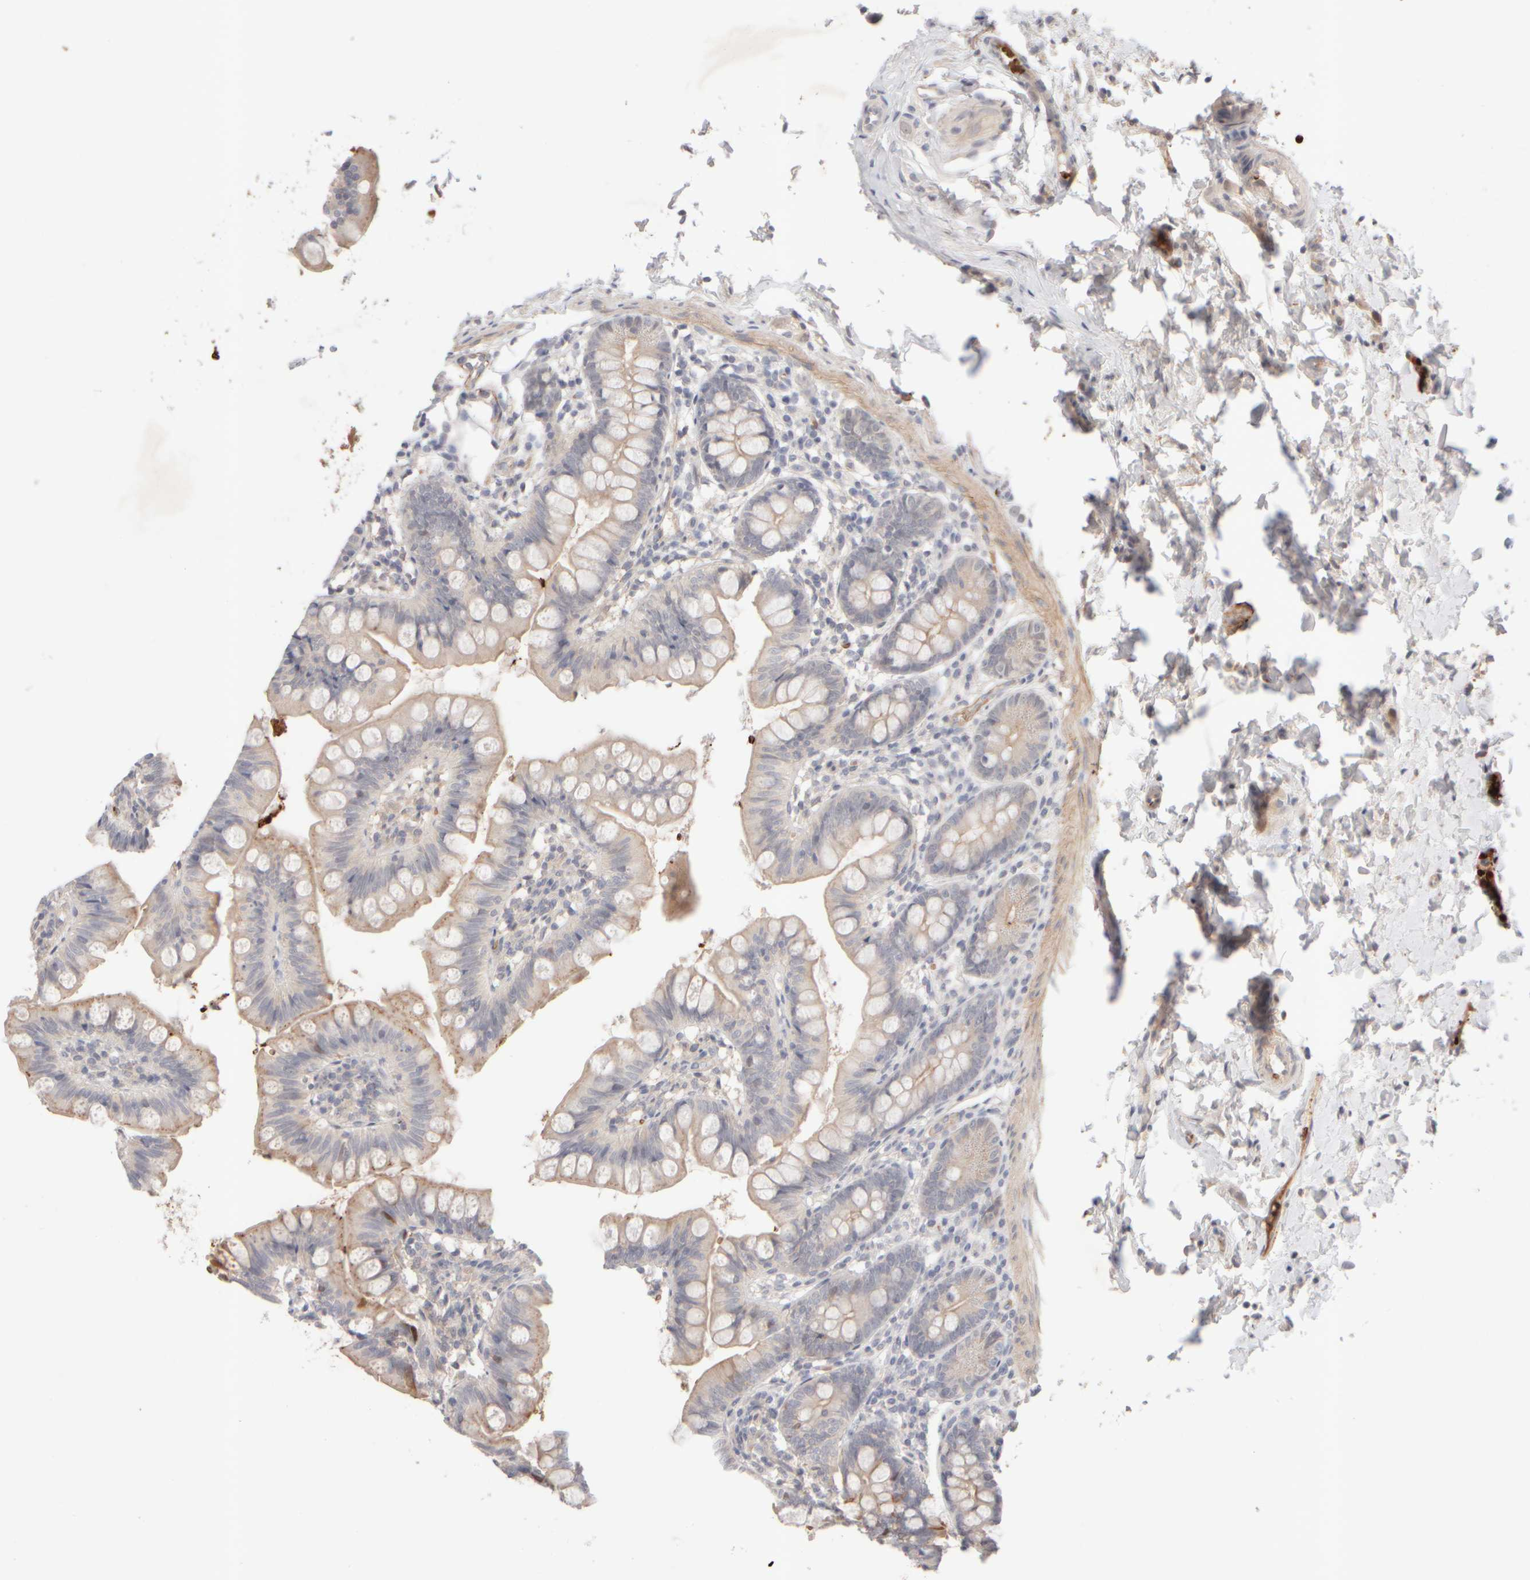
{"staining": {"intensity": "moderate", "quantity": "<25%", "location": "cytoplasmic/membranous"}, "tissue": "small intestine", "cell_type": "Glandular cells", "image_type": "normal", "snomed": [{"axis": "morphology", "description": "Normal tissue, NOS"}, {"axis": "topography", "description": "Small intestine"}], "caption": "Immunohistochemistry staining of benign small intestine, which reveals low levels of moderate cytoplasmic/membranous positivity in approximately <25% of glandular cells indicating moderate cytoplasmic/membranous protein expression. The staining was performed using DAB (3,3'-diaminobenzidine) (brown) for protein detection and nuclei were counterstained in hematoxylin (blue).", "gene": "MST1", "patient": {"sex": "male", "age": 7}}